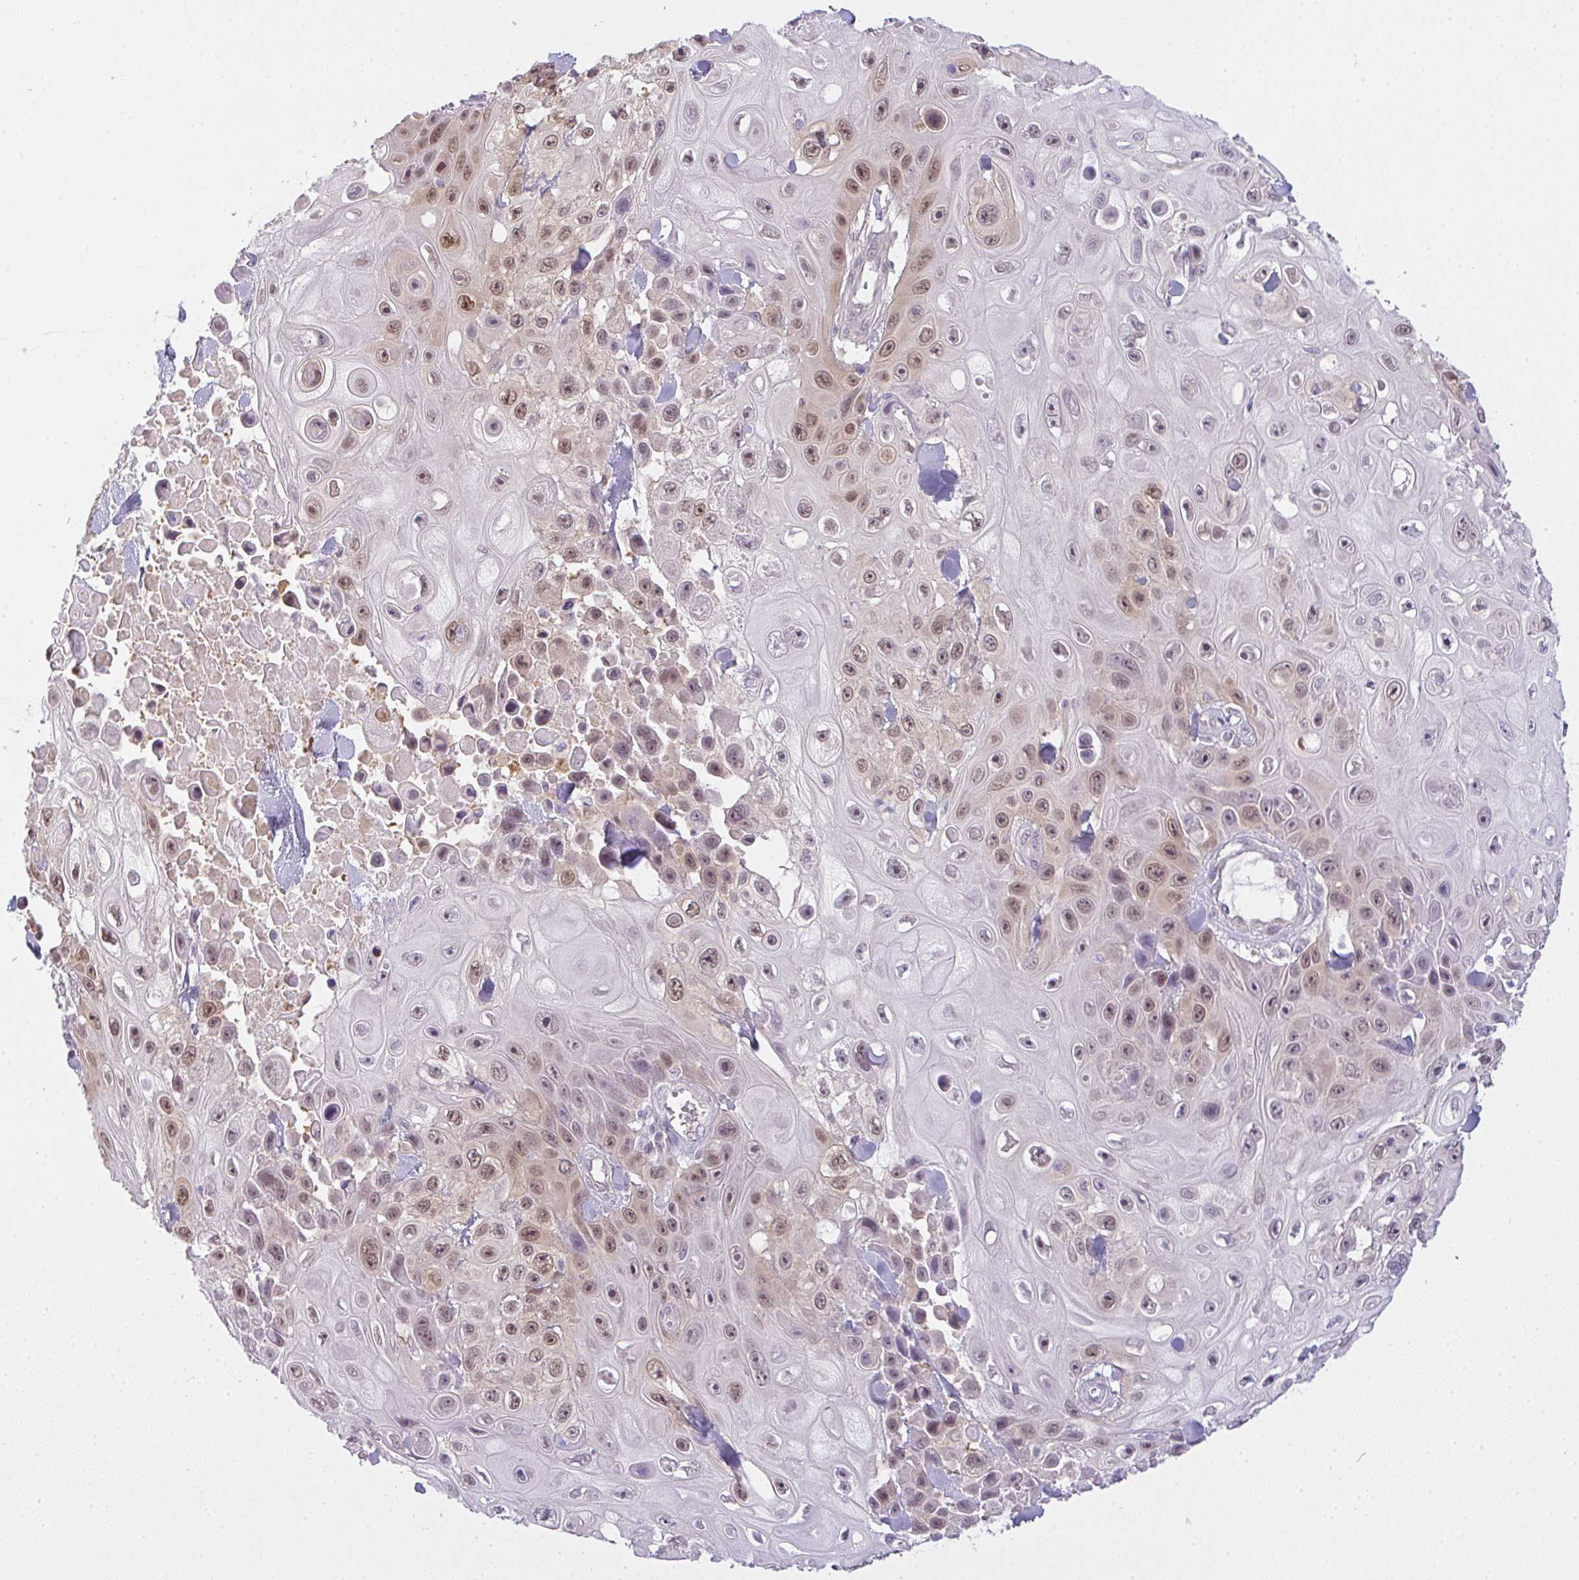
{"staining": {"intensity": "moderate", "quantity": "25%-75%", "location": "nuclear"}, "tissue": "skin cancer", "cell_type": "Tumor cells", "image_type": "cancer", "snomed": [{"axis": "morphology", "description": "Squamous cell carcinoma, NOS"}, {"axis": "topography", "description": "Skin"}], "caption": "Approximately 25%-75% of tumor cells in human skin cancer demonstrate moderate nuclear protein positivity as visualized by brown immunohistochemical staining.", "gene": "CSE1L", "patient": {"sex": "male", "age": 82}}